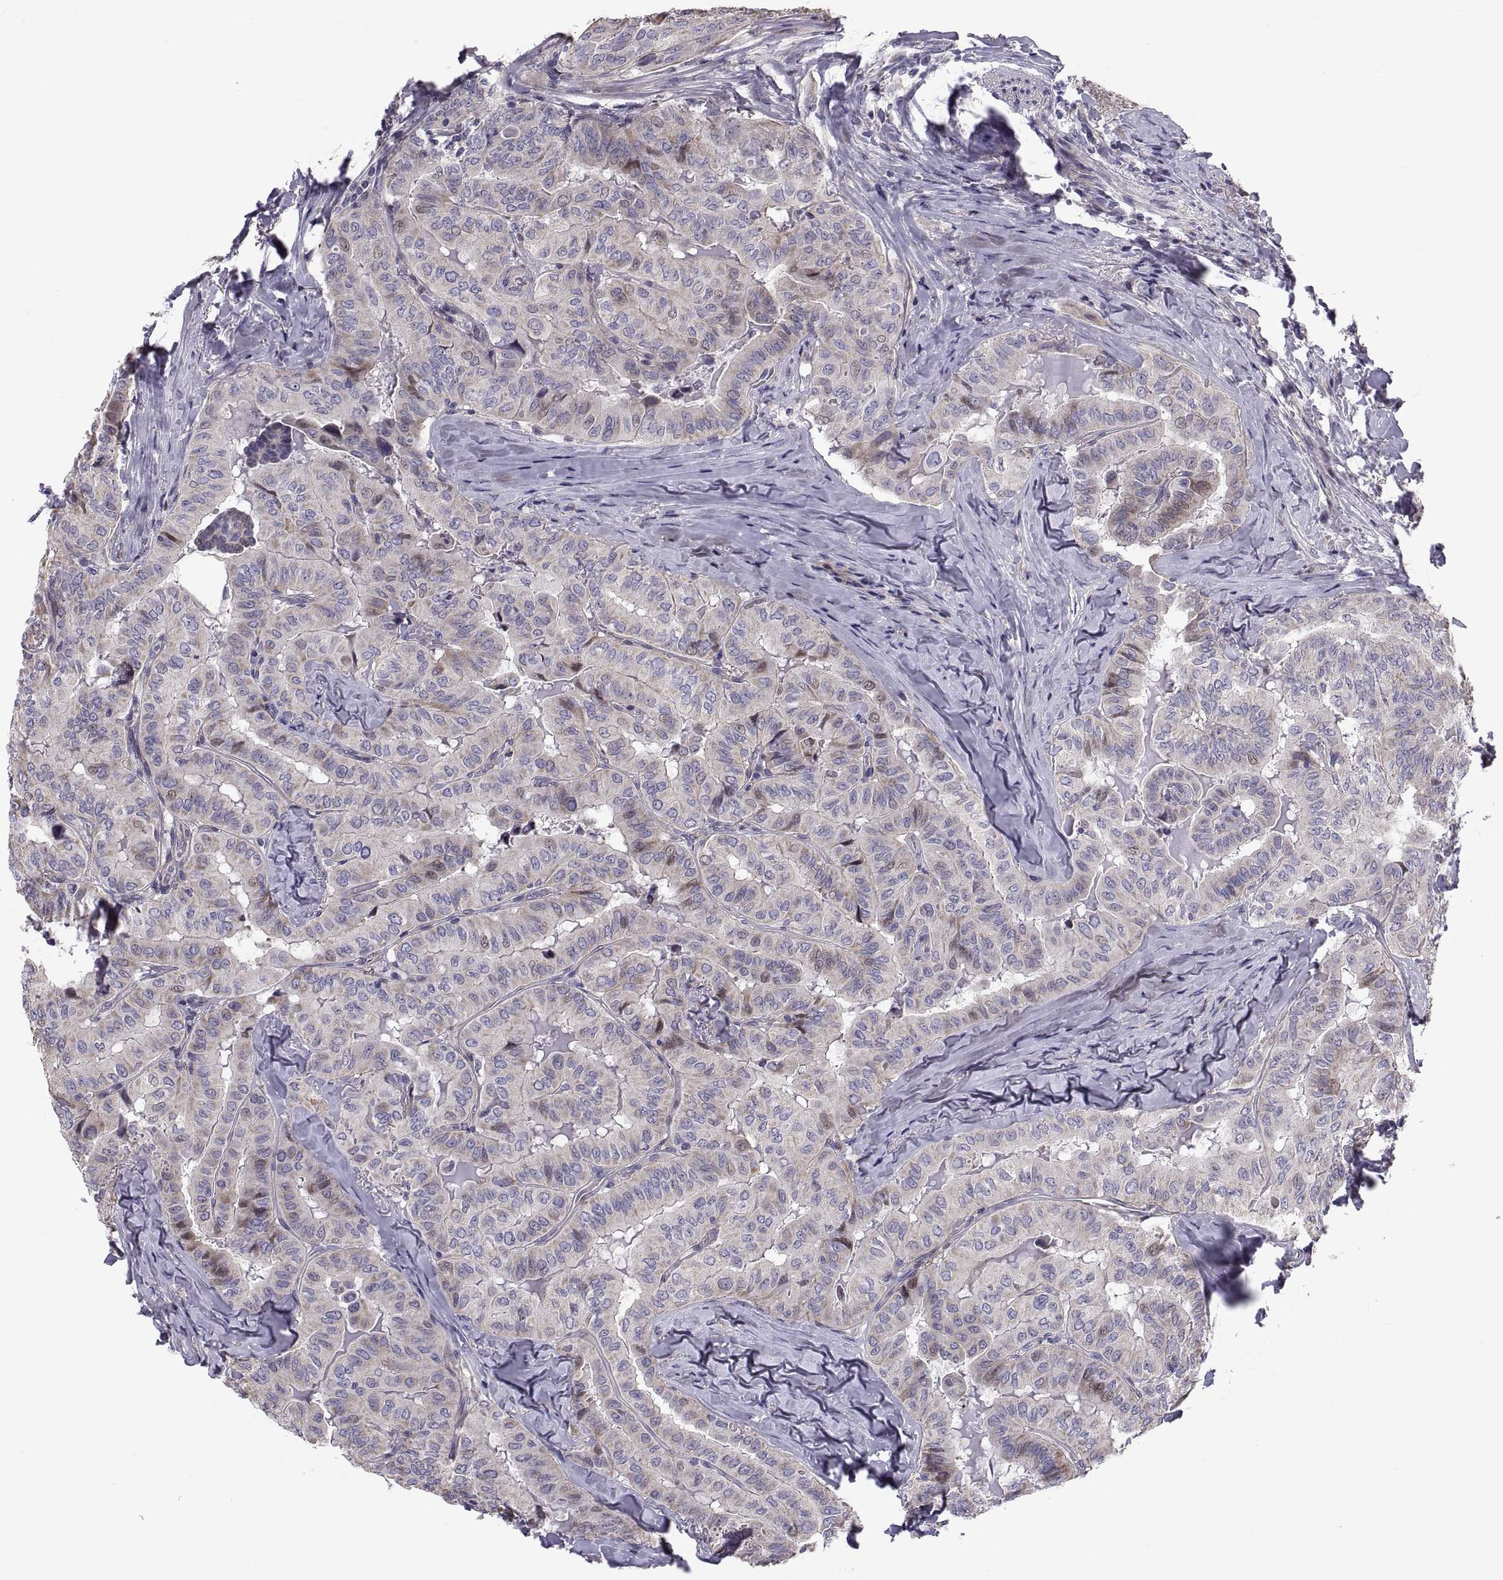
{"staining": {"intensity": "weak", "quantity": "<25%", "location": "cytoplasmic/membranous"}, "tissue": "thyroid cancer", "cell_type": "Tumor cells", "image_type": "cancer", "snomed": [{"axis": "morphology", "description": "Papillary adenocarcinoma, NOS"}, {"axis": "topography", "description": "Thyroid gland"}], "caption": "The micrograph displays no significant staining in tumor cells of thyroid papillary adenocarcinoma. (IHC, brightfield microscopy, high magnification).", "gene": "ANO1", "patient": {"sex": "female", "age": 68}}